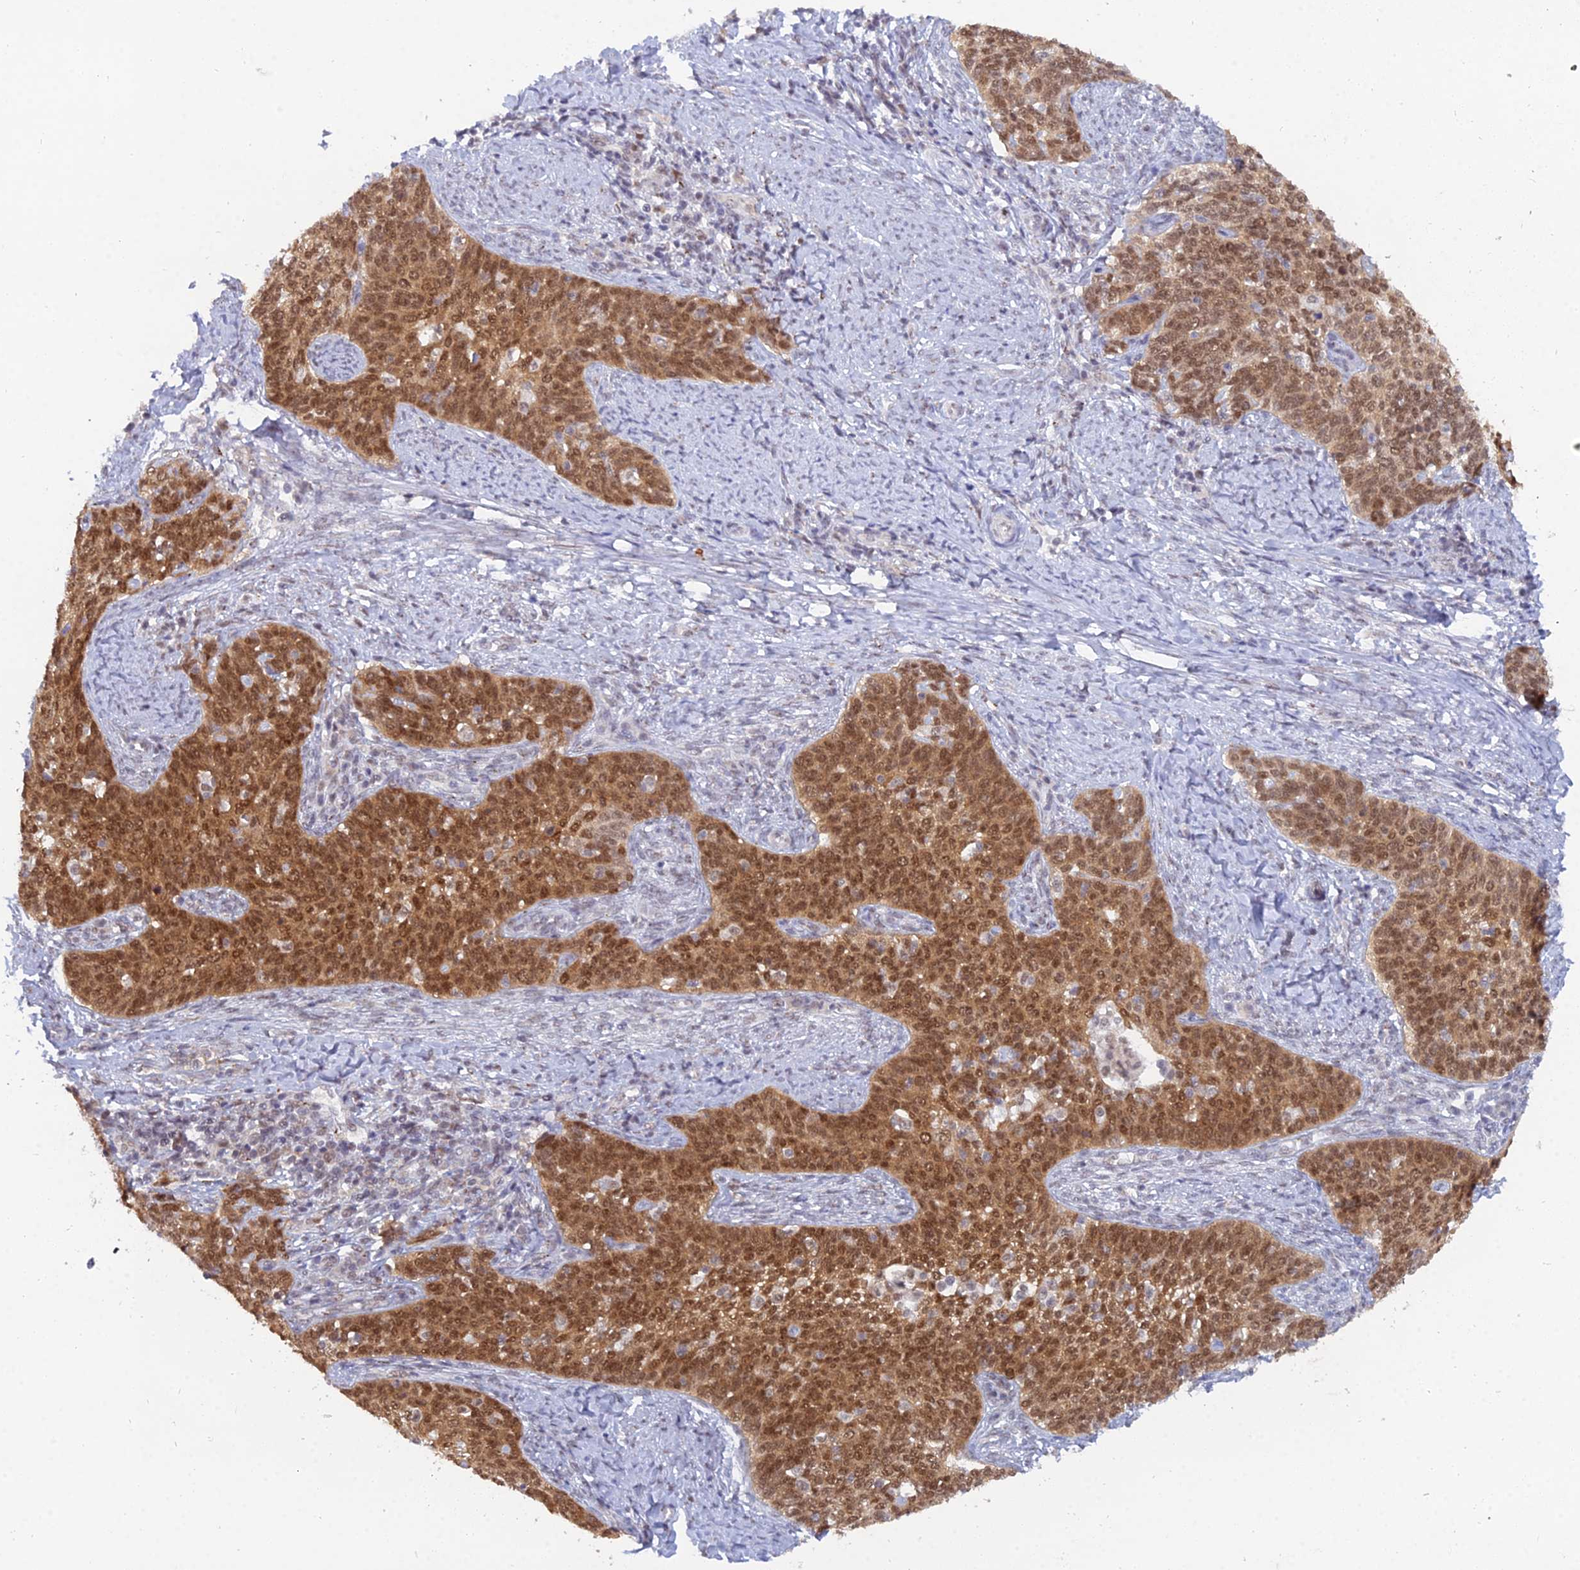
{"staining": {"intensity": "strong", "quantity": ">75%", "location": "cytoplasmic/membranous,nuclear"}, "tissue": "cervical cancer", "cell_type": "Tumor cells", "image_type": "cancer", "snomed": [{"axis": "morphology", "description": "Squamous cell carcinoma, NOS"}, {"axis": "topography", "description": "Cervix"}], "caption": "Immunohistochemical staining of human cervical squamous cell carcinoma exhibits high levels of strong cytoplasmic/membranous and nuclear positivity in approximately >75% of tumor cells. (IHC, brightfield microscopy, high magnification).", "gene": "THOC3", "patient": {"sex": "female", "age": 39}}